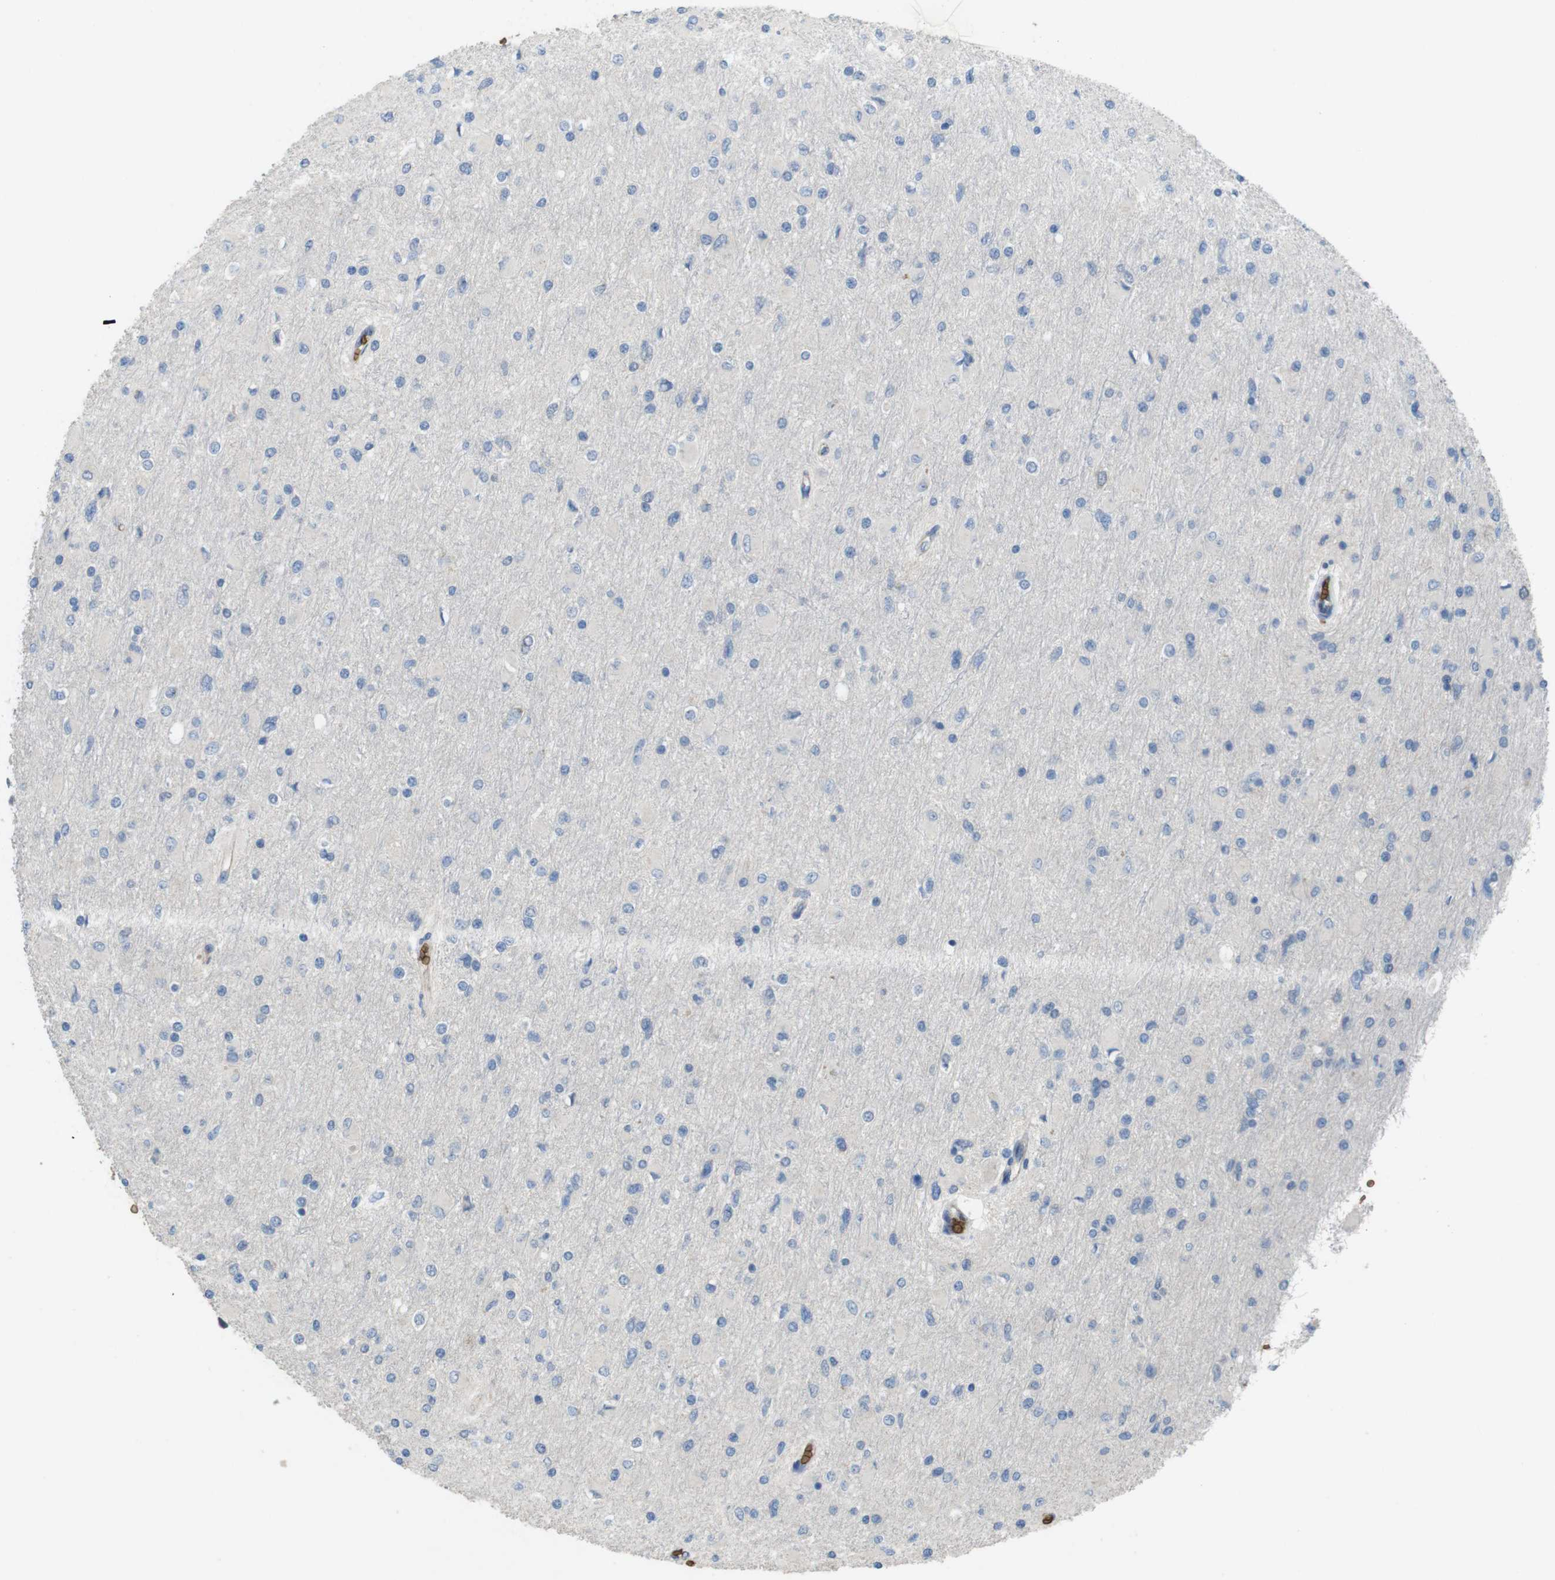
{"staining": {"intensity": "negative", "quantity": "none", "location": "none"}, "tissue": "glioma", "cell_type": "Tumor cells", "image_type": "cancer", "snomed": [{"axis": "morphology", "description": "Glioma, malignant, High grade"}, {"axis": "topography", "description": "Cerebral cortex"}], "caption": "Glioma was stained to show a protein in brown. There is no significant positivity in tumor cells.", "gene": "GYPA", "patient": {"sex": "female", "age": 36}}